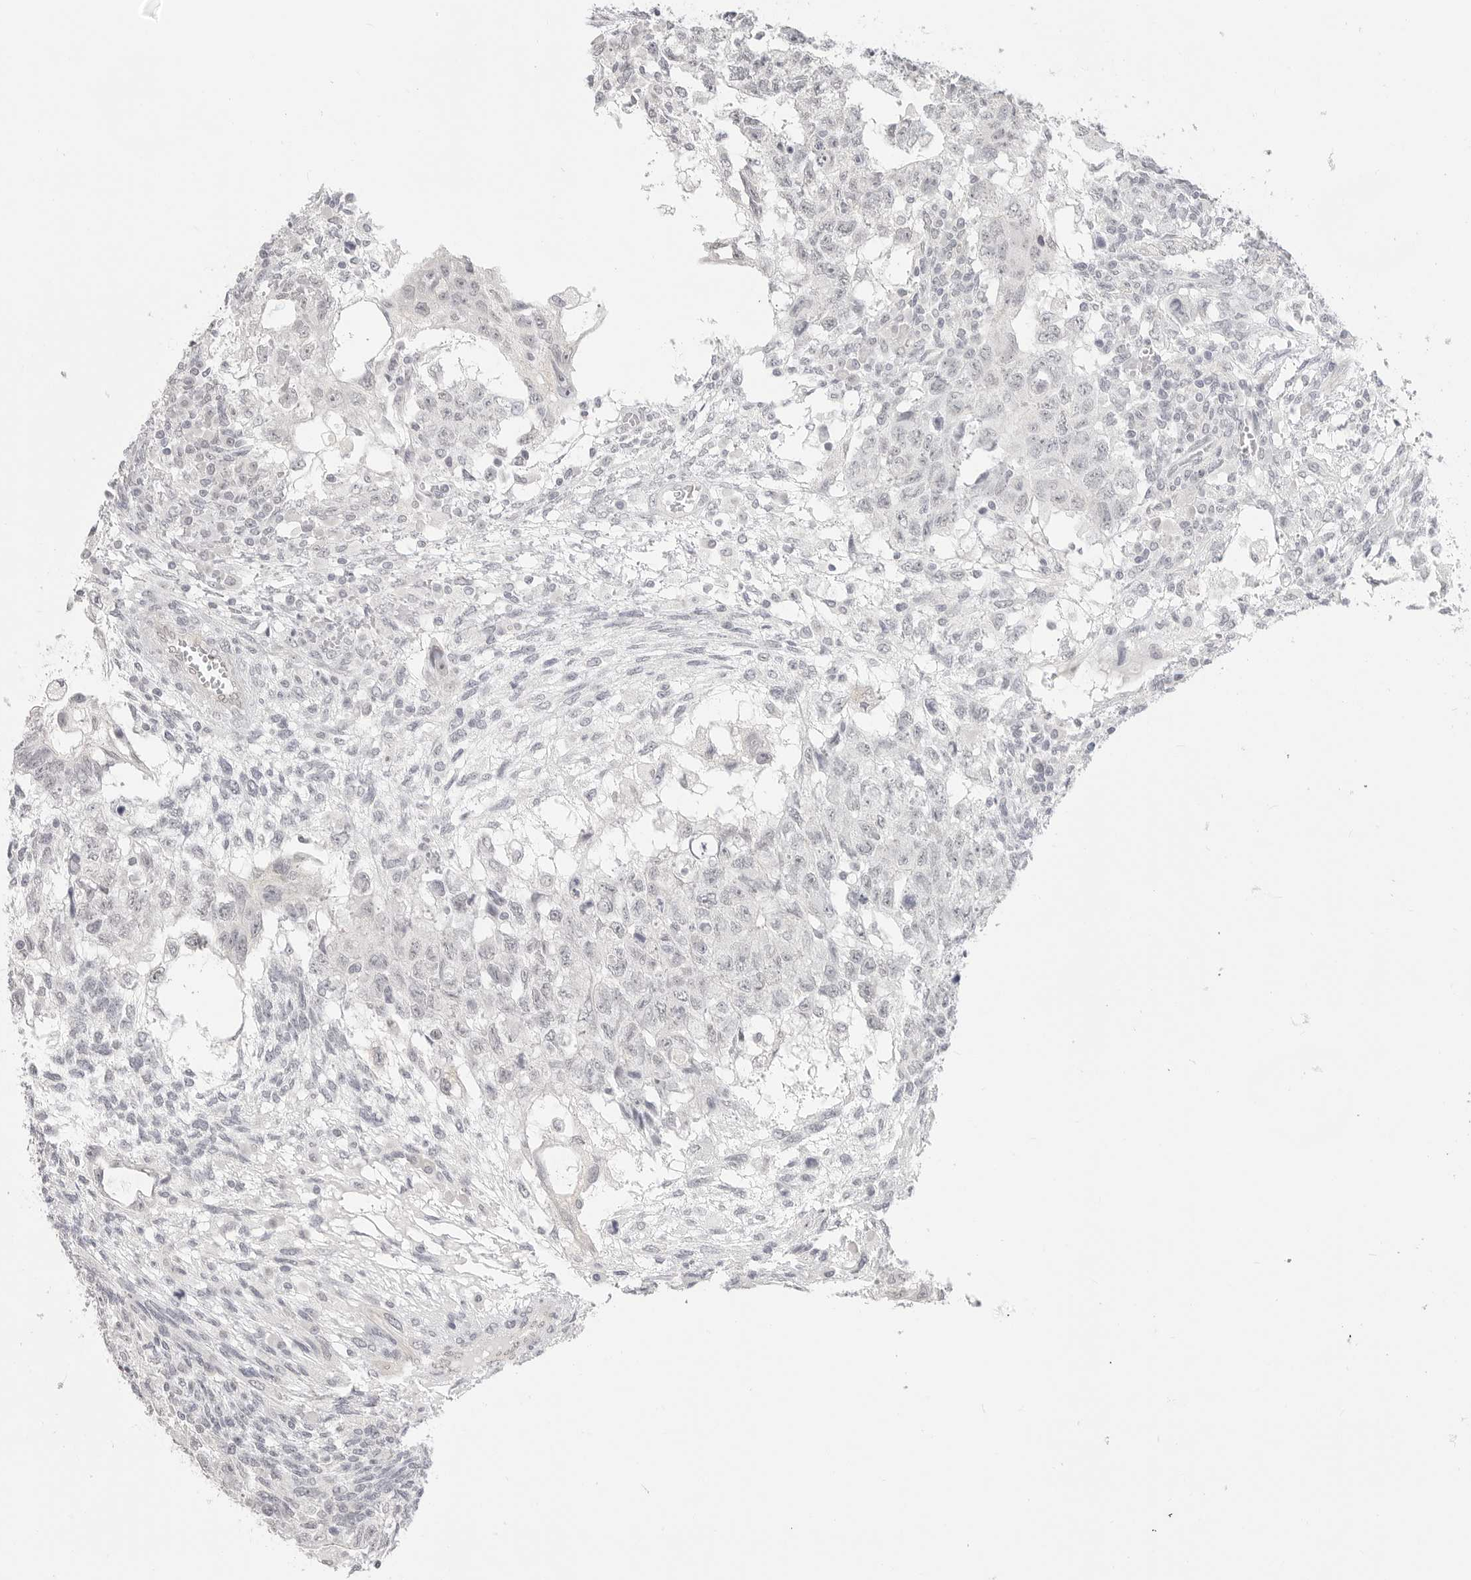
{"staining": {"intensity": "negative", "quantity": "none", "location": "none"}, "tissue": "testis cancer", "cell_type": "Tumor cells", "image_type": "cancer", "snomed": [{"axis": "morphology", "description": "Normal tissue, NOS"}, {"axis": "morphology", "description": "Carcinoma, Embryonal, NOS"}, {"axis": "topography", "description": "Testis"}], "caption": "Testis cancer (embryonal carcinoma) stained for a protein using IHC exhibits no expression tumor cells.", "gene": "KLK11", "patient": {"sex": "male", "age": 36}}